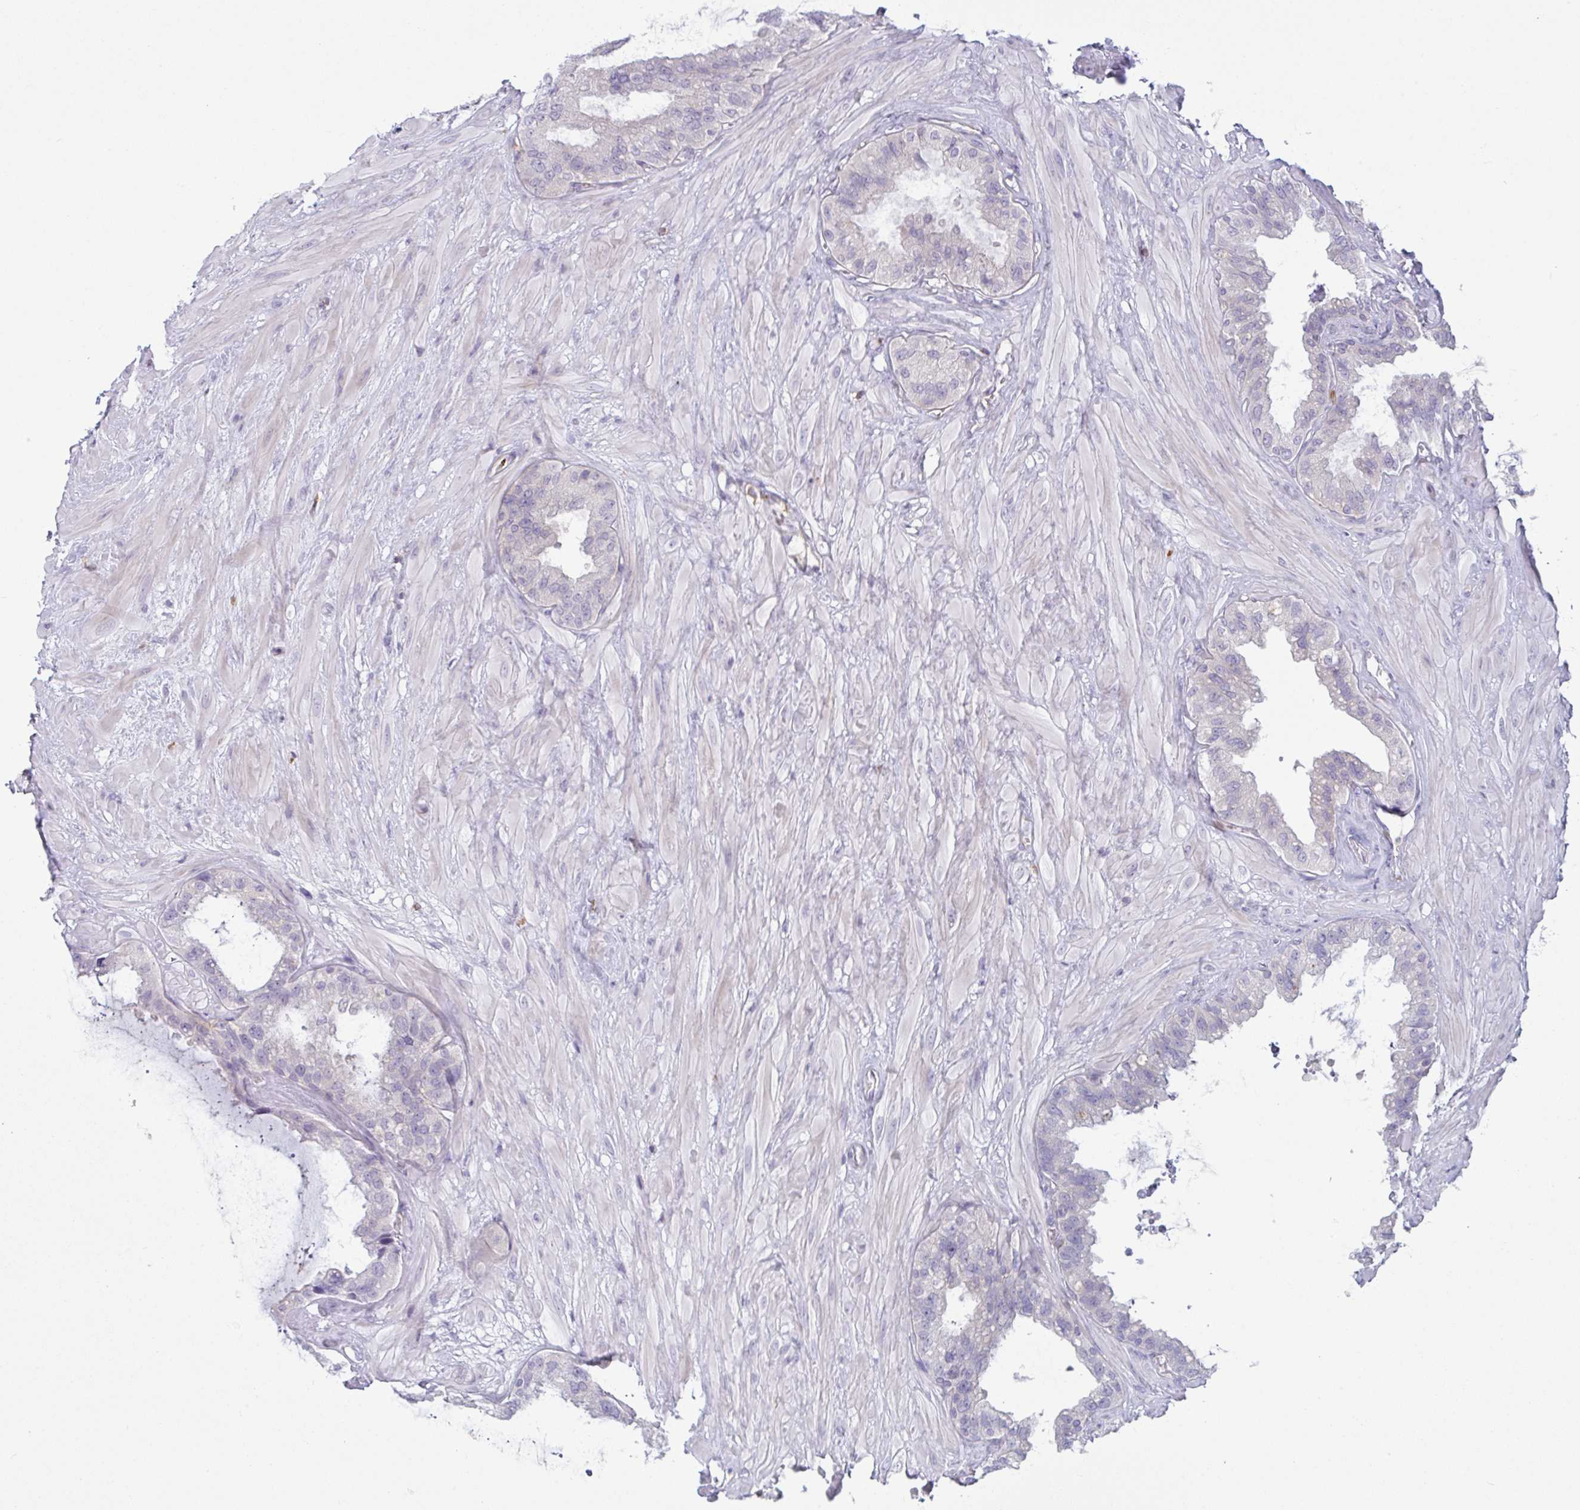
{"staining": {"intensity": "negative", "quantity": "none", "location": "none"}, "tissue": "seminal vesicle", "cell_type": "Glandular cells", "image_type": "normal", "snomed": [{"axis": "morphology", "description": "Normal tissue, NOS"}, {"axis": "topography", "description": "Seminal veicle"}, {"axis": "topography", "description": "Peripheral nerve tissue"}], "caption": "Immunohistochemistry photomicrograph of unremarkable seminal vesicle stained for a protein (brown), which reveals no staining in glandular cells.", "gene": "CD80", "patient": {"sex": "male", "age": 76}}